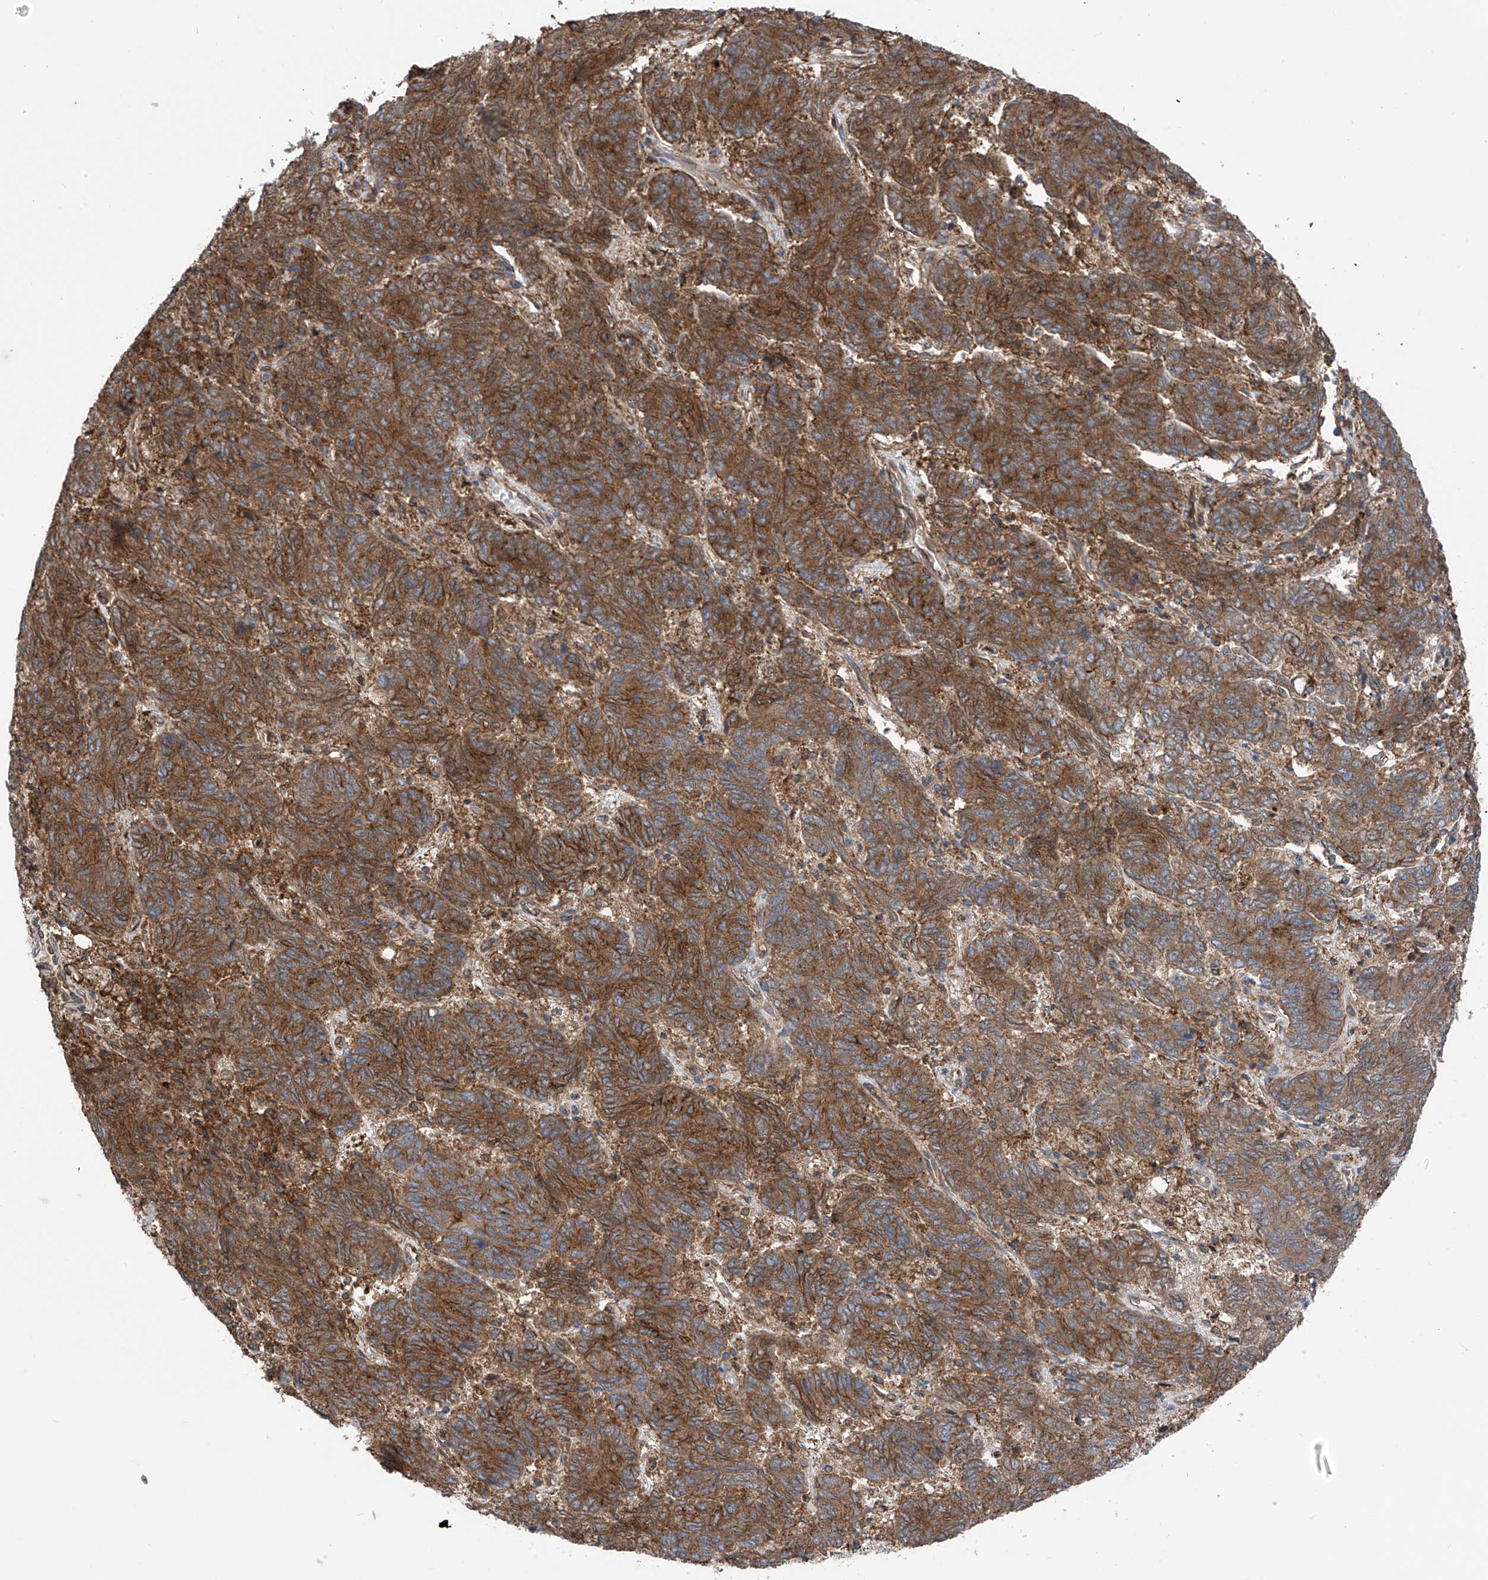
{"staining": {"intensity": "strong", "quantity": ">75%", "location": "cytoplasmic/membranous"}, "tissue": "endometrial cancer", "cell_type": "Tumor cells", "image_type": "cancer", "snomed": [{"axis": "morphology", "description": "Adenocarcinoma, NOS"}, {"axis": "topography", "description": "Endometrium"}], "caption": "A brown stain highlights strong cytoplasmic/membranous staining of a protein in endometrial adenocarcinoma tumor cells.", "gene": "CHPF", "patient": {"sex": "female", "age": 80}}